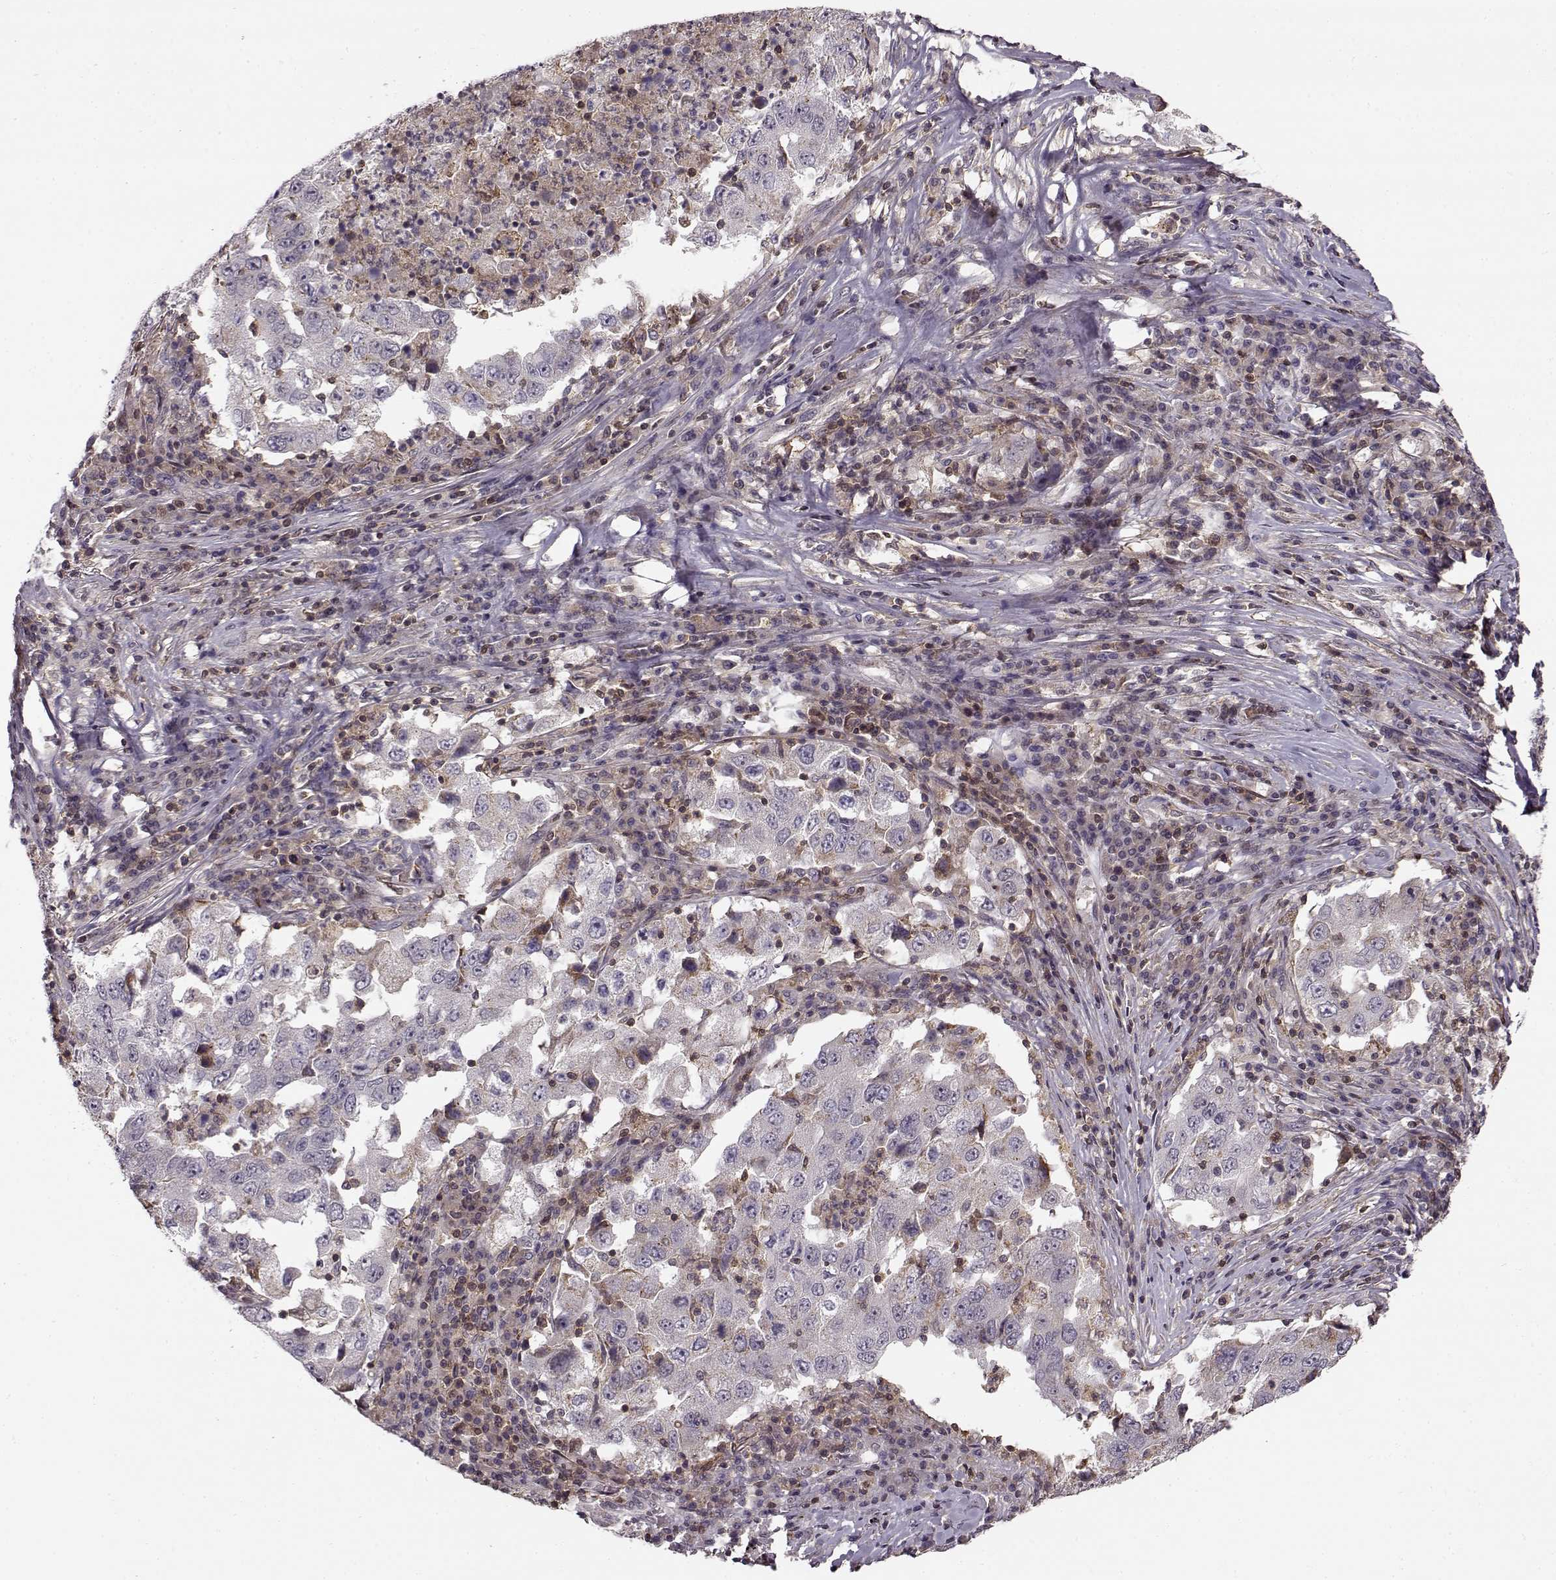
{"staining": {"intensity": "negative", "quantity": "none", "location": "none"}, "tissue": "lung cancer", "cell_type": "Tumor cells", "image_type": "cancer", "snomed": [{"axis": "morphology", "description": "Adenocarcinoma, NOS"}, {"axis": "topography", "description": "Lung"}], "caption": "This is an immunohistochemistry (IHC) histopathology image of lung cancer. There is no staining in tumor cells.", "gene": "MFSD1", "patient": {"sex": "male", "age": 73}}